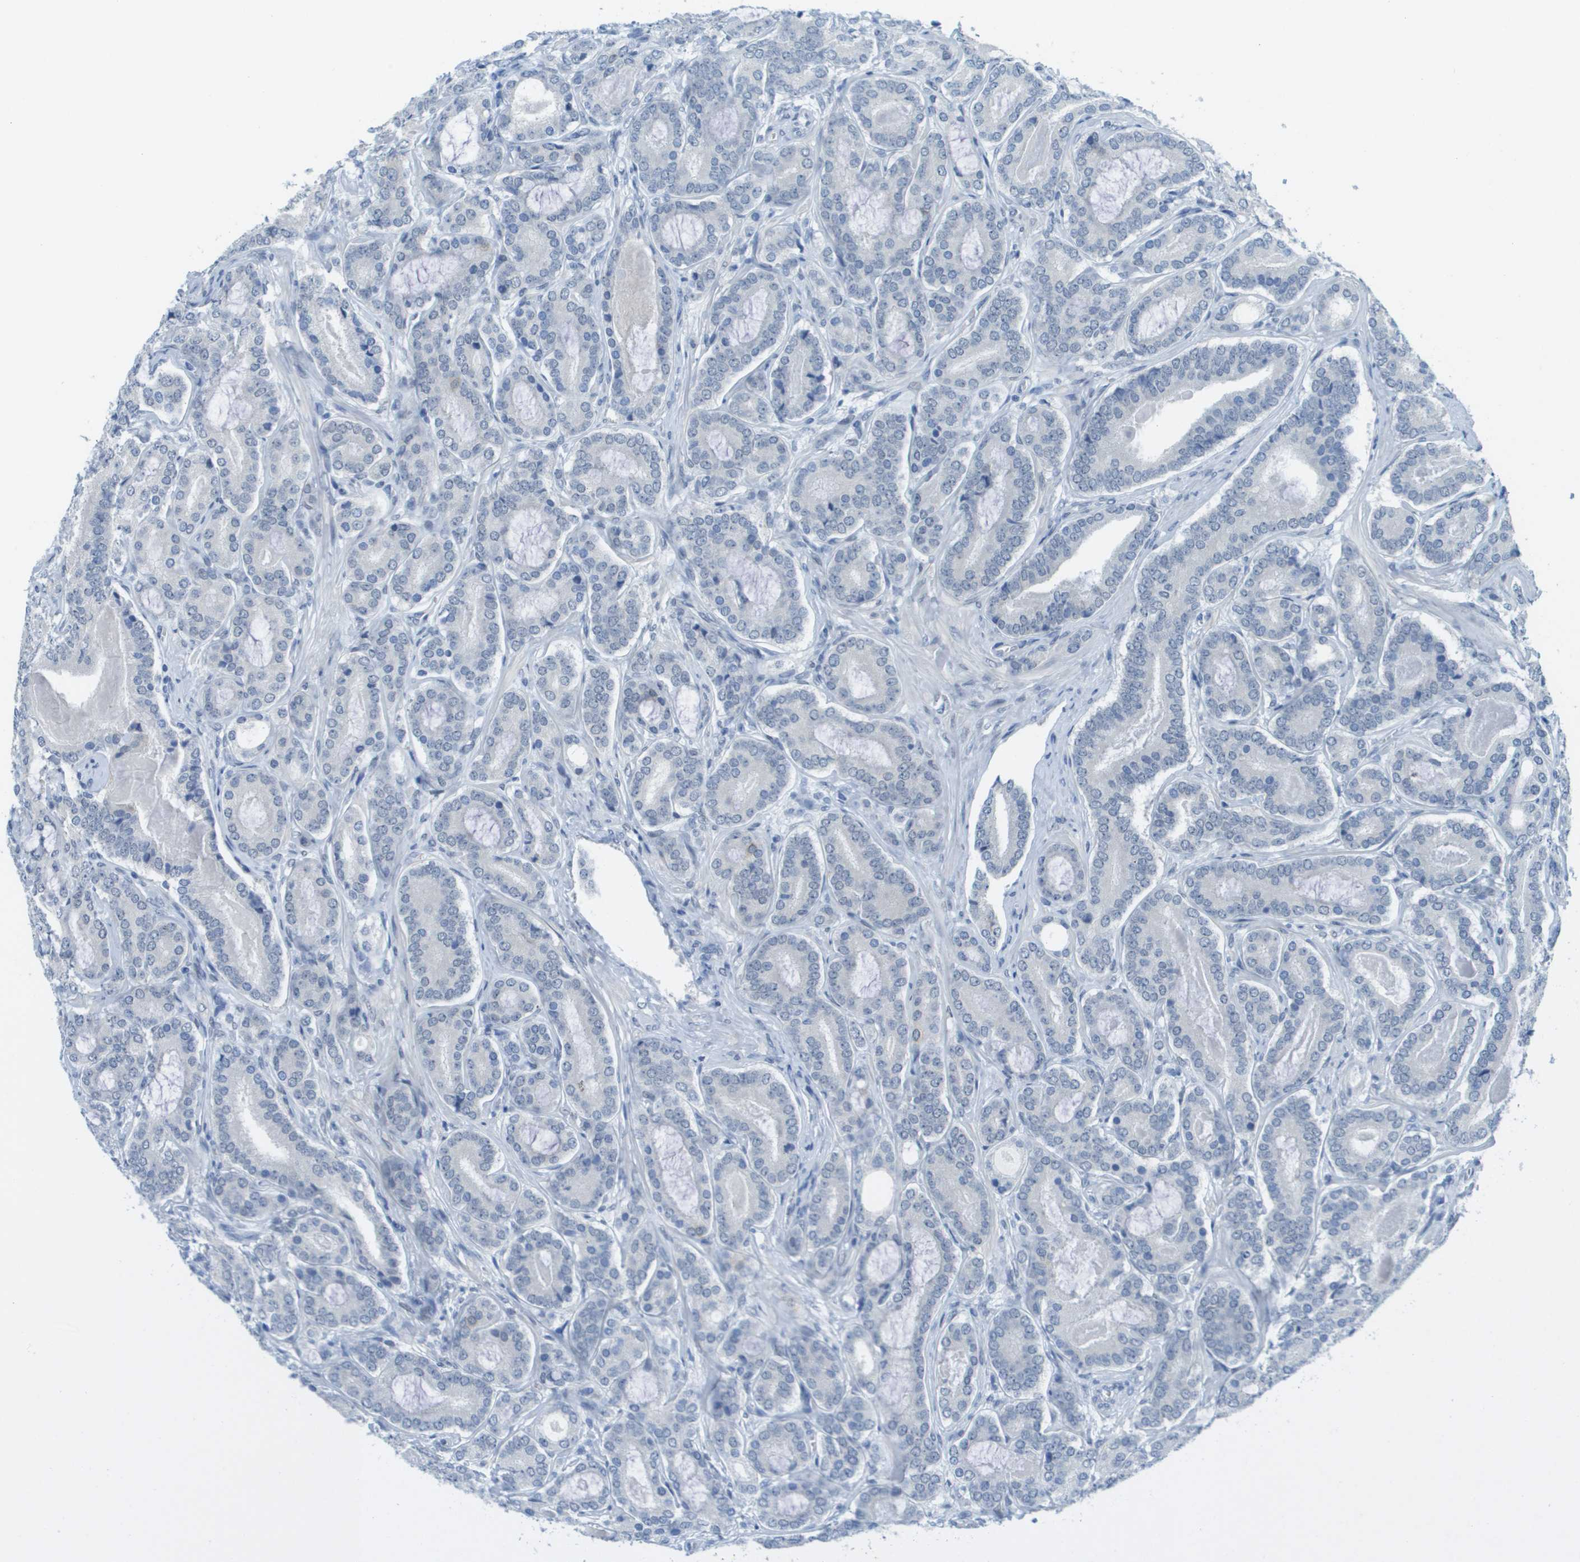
{"staining": {"intensity": "negative", "quantity": "none", "location": "none"}, "tissue": "prostate cancer", "cell_type": "Tumor cells", "image_type": "cancer", "snomed": [{"axis": "morphology", "description": "Adenocarcinoma, High grade"}, {"axis": "topography", "description": "Prostate"}], "caption": "A photomicrograph of human prostate high-grade adenocarcinoma is negative for staining in tumor cells.", "gene": "ARID1B", "patient": {"sex": "male", "age": 60}}